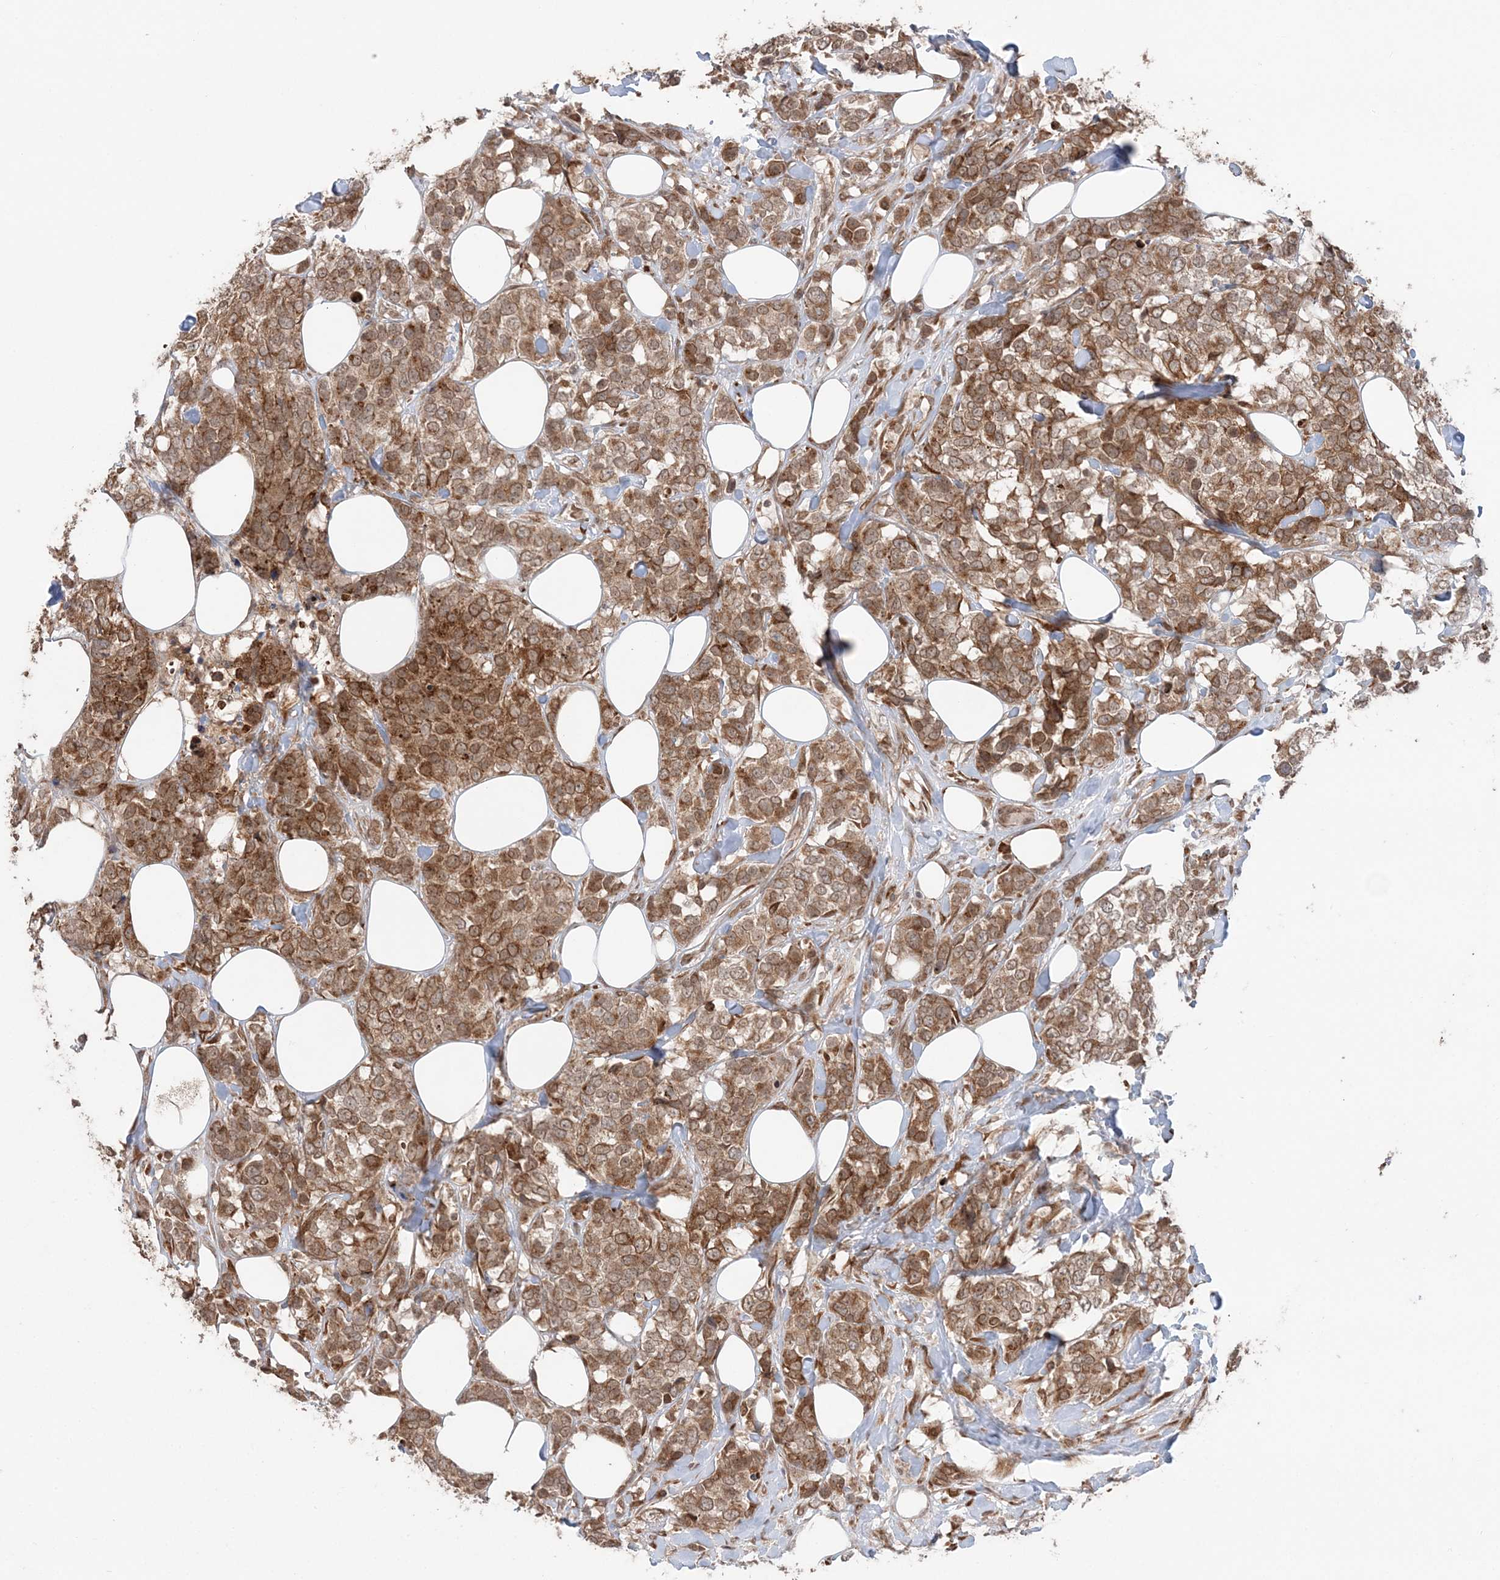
{"staining": {"intensity": "strong", "quantity": ">75%", "location": "cytoplasmic/membranous"}, "tissue": "breast cancer", "cell_type": "Tumor cells", "image_type": "cancer", "snomed": [{"axis": "morphology", "description": "Lobular carcinoma"}, {"axis": "topography", "description": "Breast"}], "caption": "Brown immunohistochemical staining in breast cancer demonstrates strong cytoplasmic/membranous staining in about >75% of tumor cells. The staining was performed using DAB to visualize the protein expression in brown, while the nuclei were stained in blue with hematoxylin (Magnification: 20x).", "gene": "TMED10", "patient": {"sex": "female", "age": 59}}